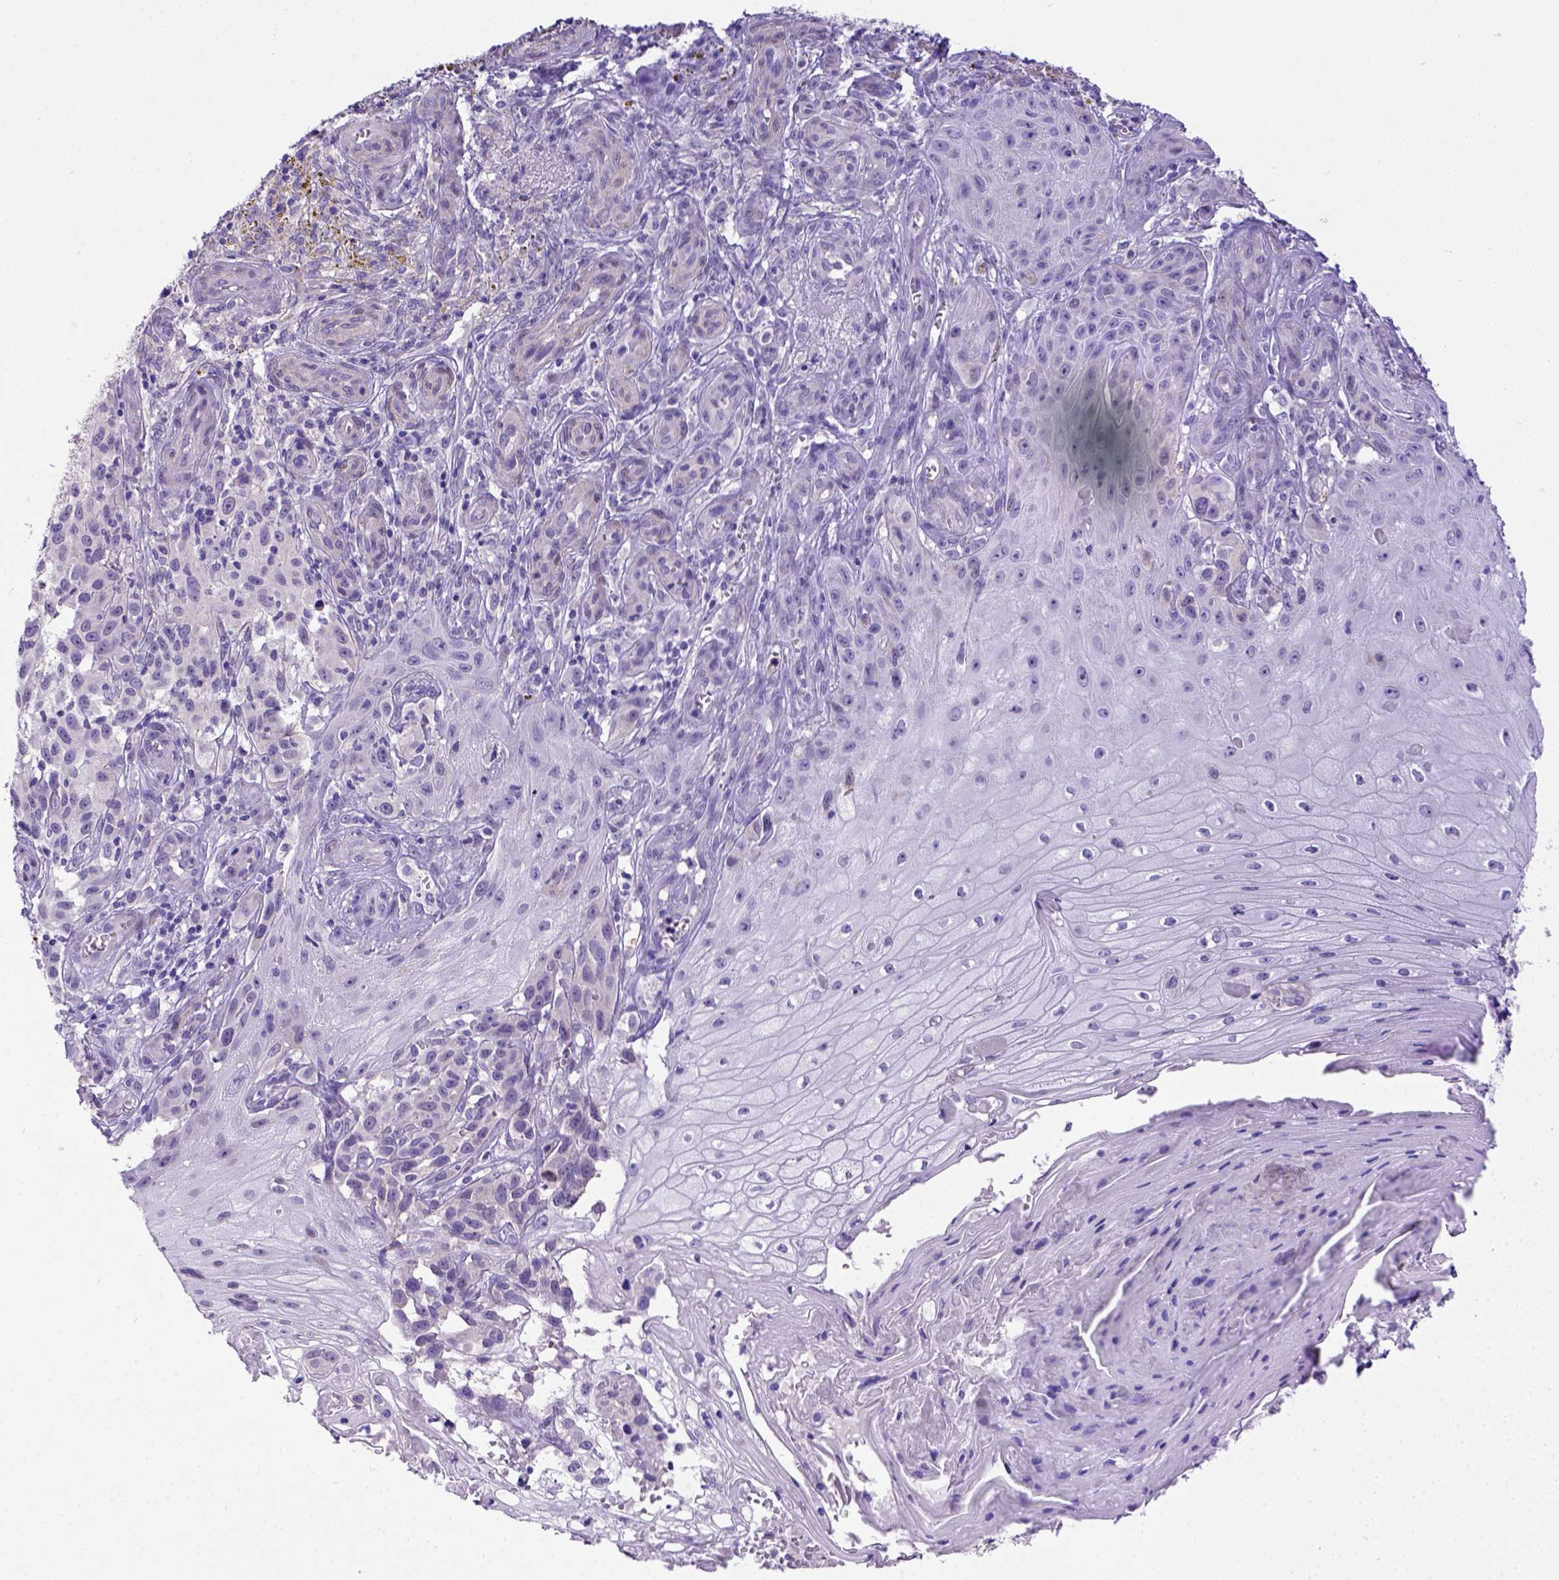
{"staining": {"intensity": "negative", "quantity": "none", "location": "none"}, "tissue": "melanoma", "cell_type": "Tumor cells", "image_type": "cancer", "snomed": [{"axis": "morphology", "description": "Malignant melanoma, NOS"}, {"axis": "topography", "description": "Skin"}], "caption": "Histopathology image shows no protein expression in tumor cells of melanoma tissue. (IHC, brightfield microscopy, high magnification).", "gene": "BTN1A1", "patient": {"sex": "female", "age": 53}}